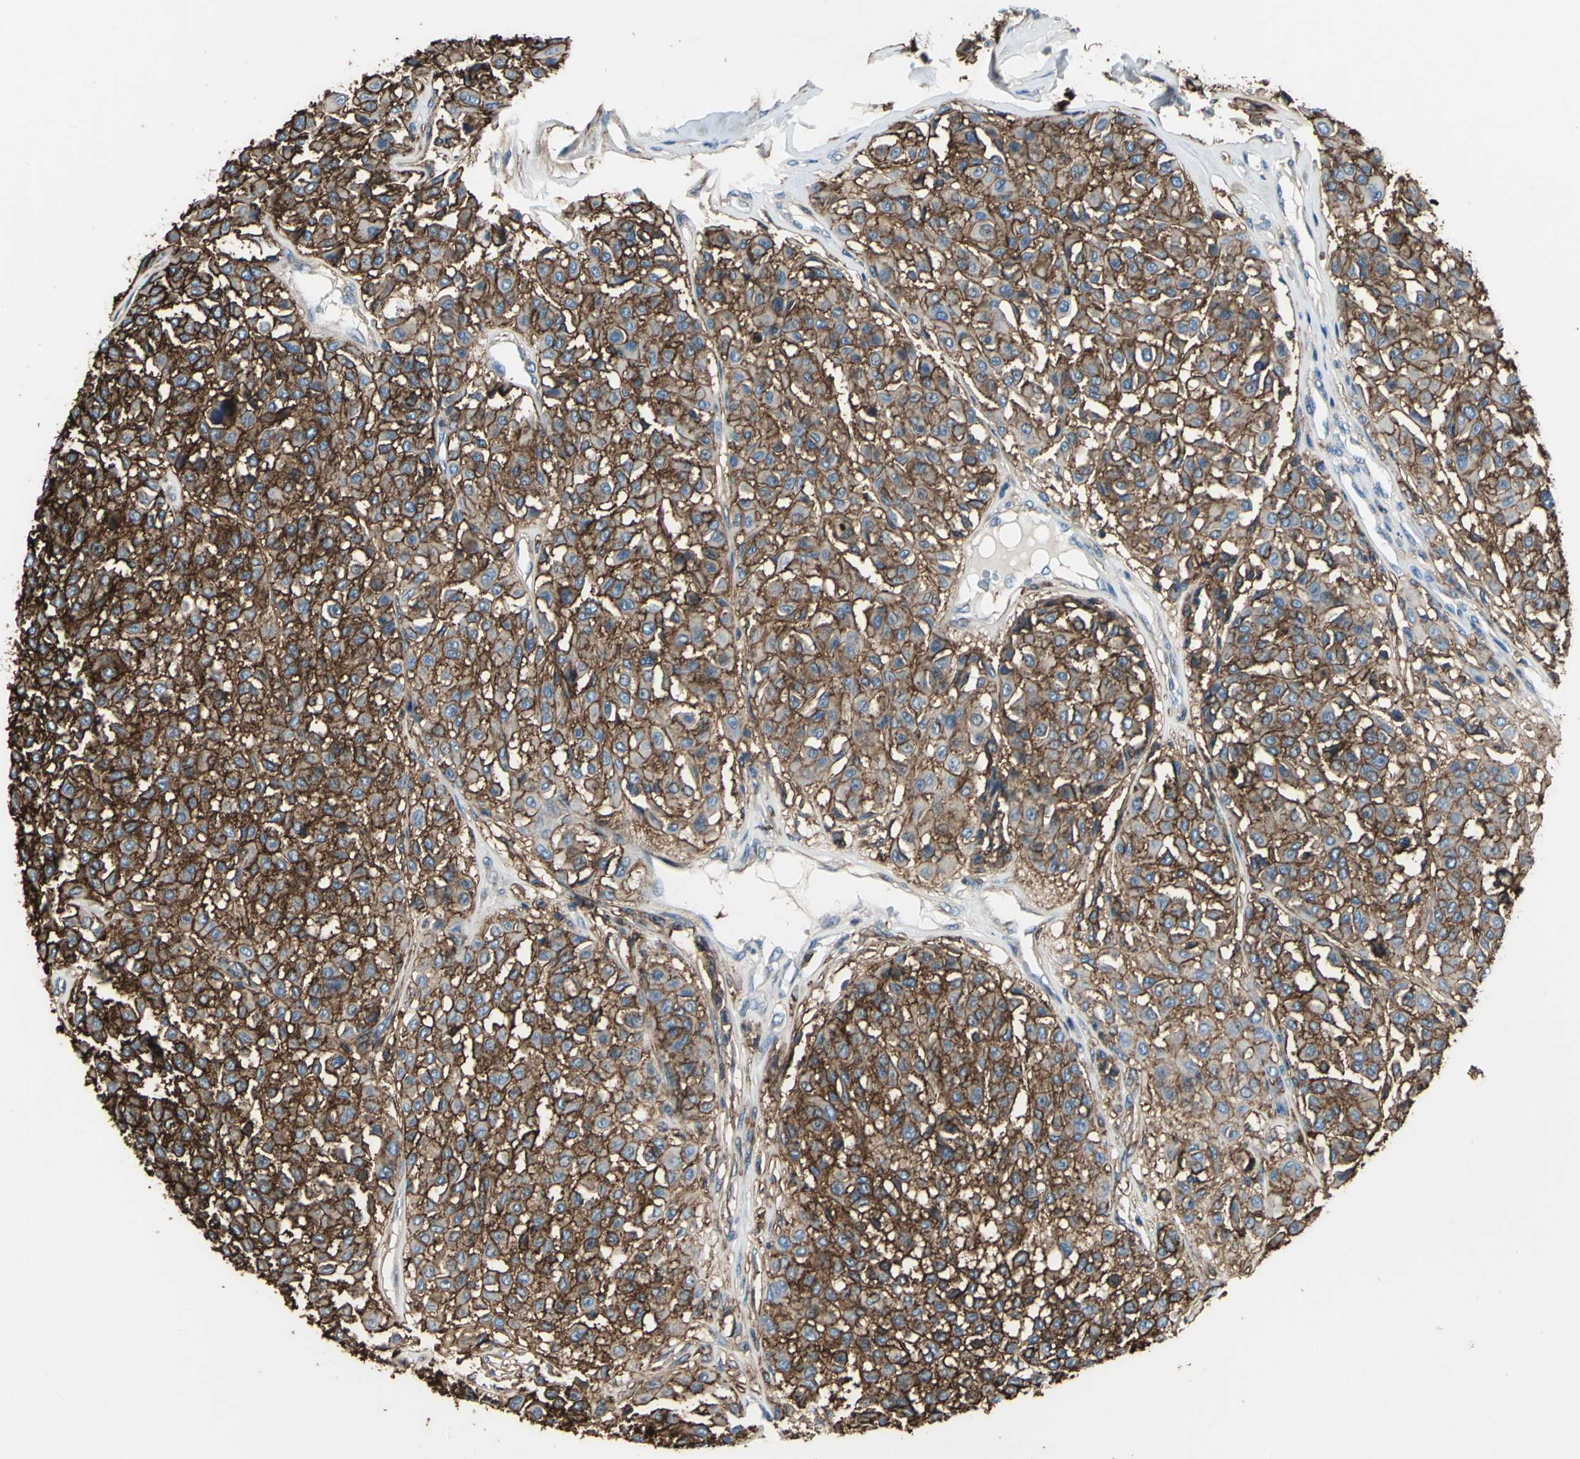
{"staining": {"intensity": "strong", "quantity": ">75%", "location": "cytoplasmic/membranous"}, "tissue": "melanoma", "cell_type": "Tumor cells", "image_type": "cancer", "snomed": [{"axis": "morphology", "description": "Malignant melanoma, Metastatic site"}, {"axis": "topography", "description": "Soft tissue"}], "caption": "IHC (DAB) staining of melanoma reveals strong cytoplasmic/membranous protein staining in approximately >75% of tumor cells.", "gene": "CD44", "patient": {"sex": "male", "age": 41}}